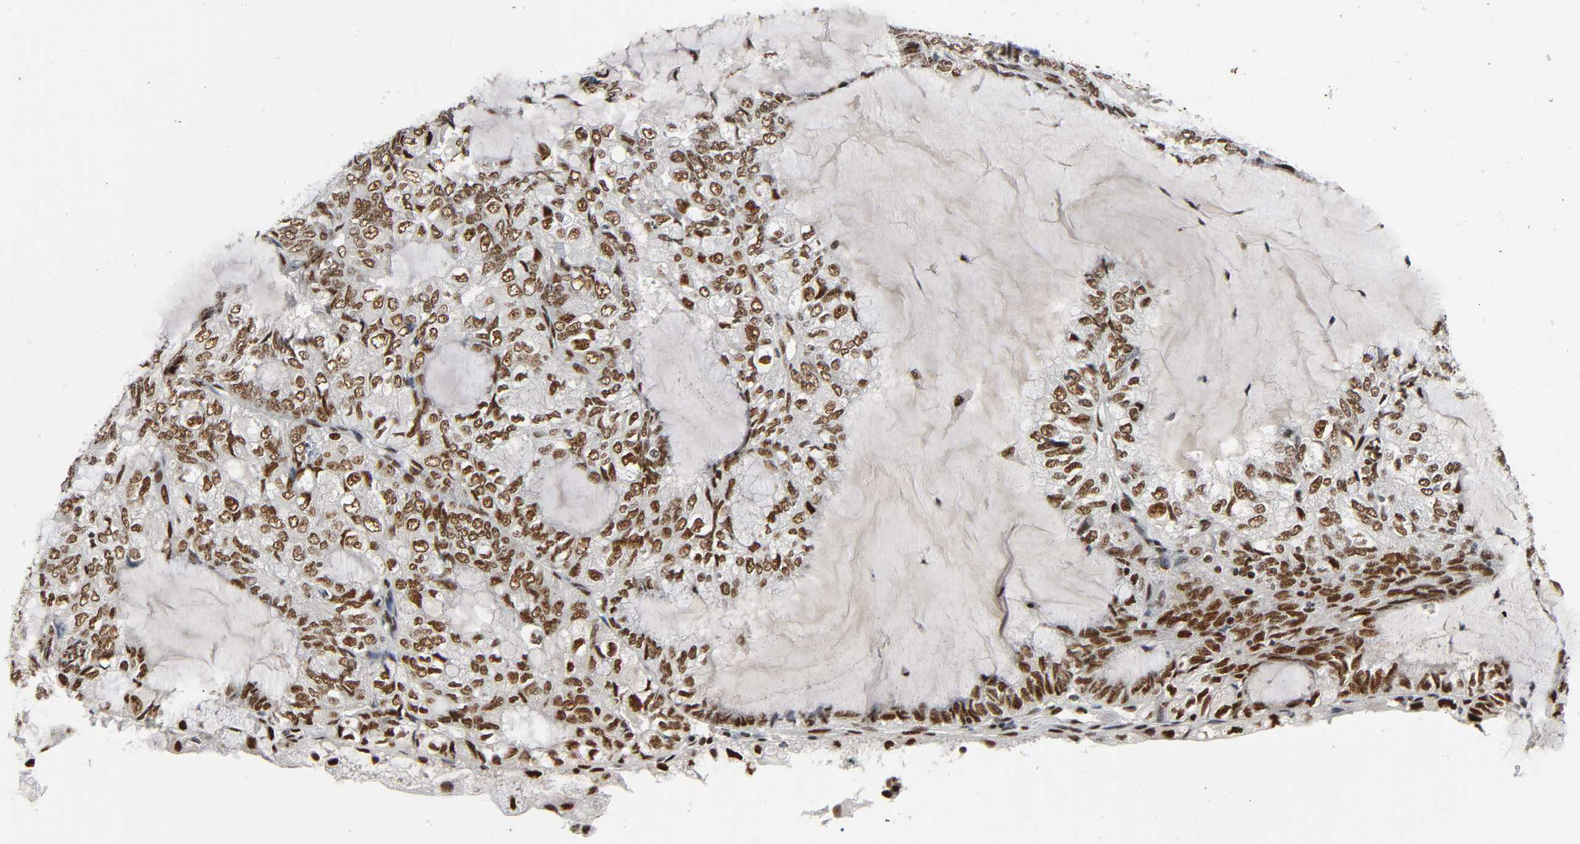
{"staining": {"intensity": "strong", "quantity": ">75%", "location": "nuclear"}, "tissue": "endometrial cancer", "cell_type": "Tumor cells", "image_type": "cancer", "snomed": [{"axis": "morphology", "description": "Adenocarcinoma, NOS"}, {"axis": "topography", "description": "Endometrium"}], "caption": "Tumor cells display high levels of strong nuclear staining in approximately >75% of cells in adenocarcinoma (endometrial).", "gene": "CDK9", "patient": {"sex": "female", "age": 81}}